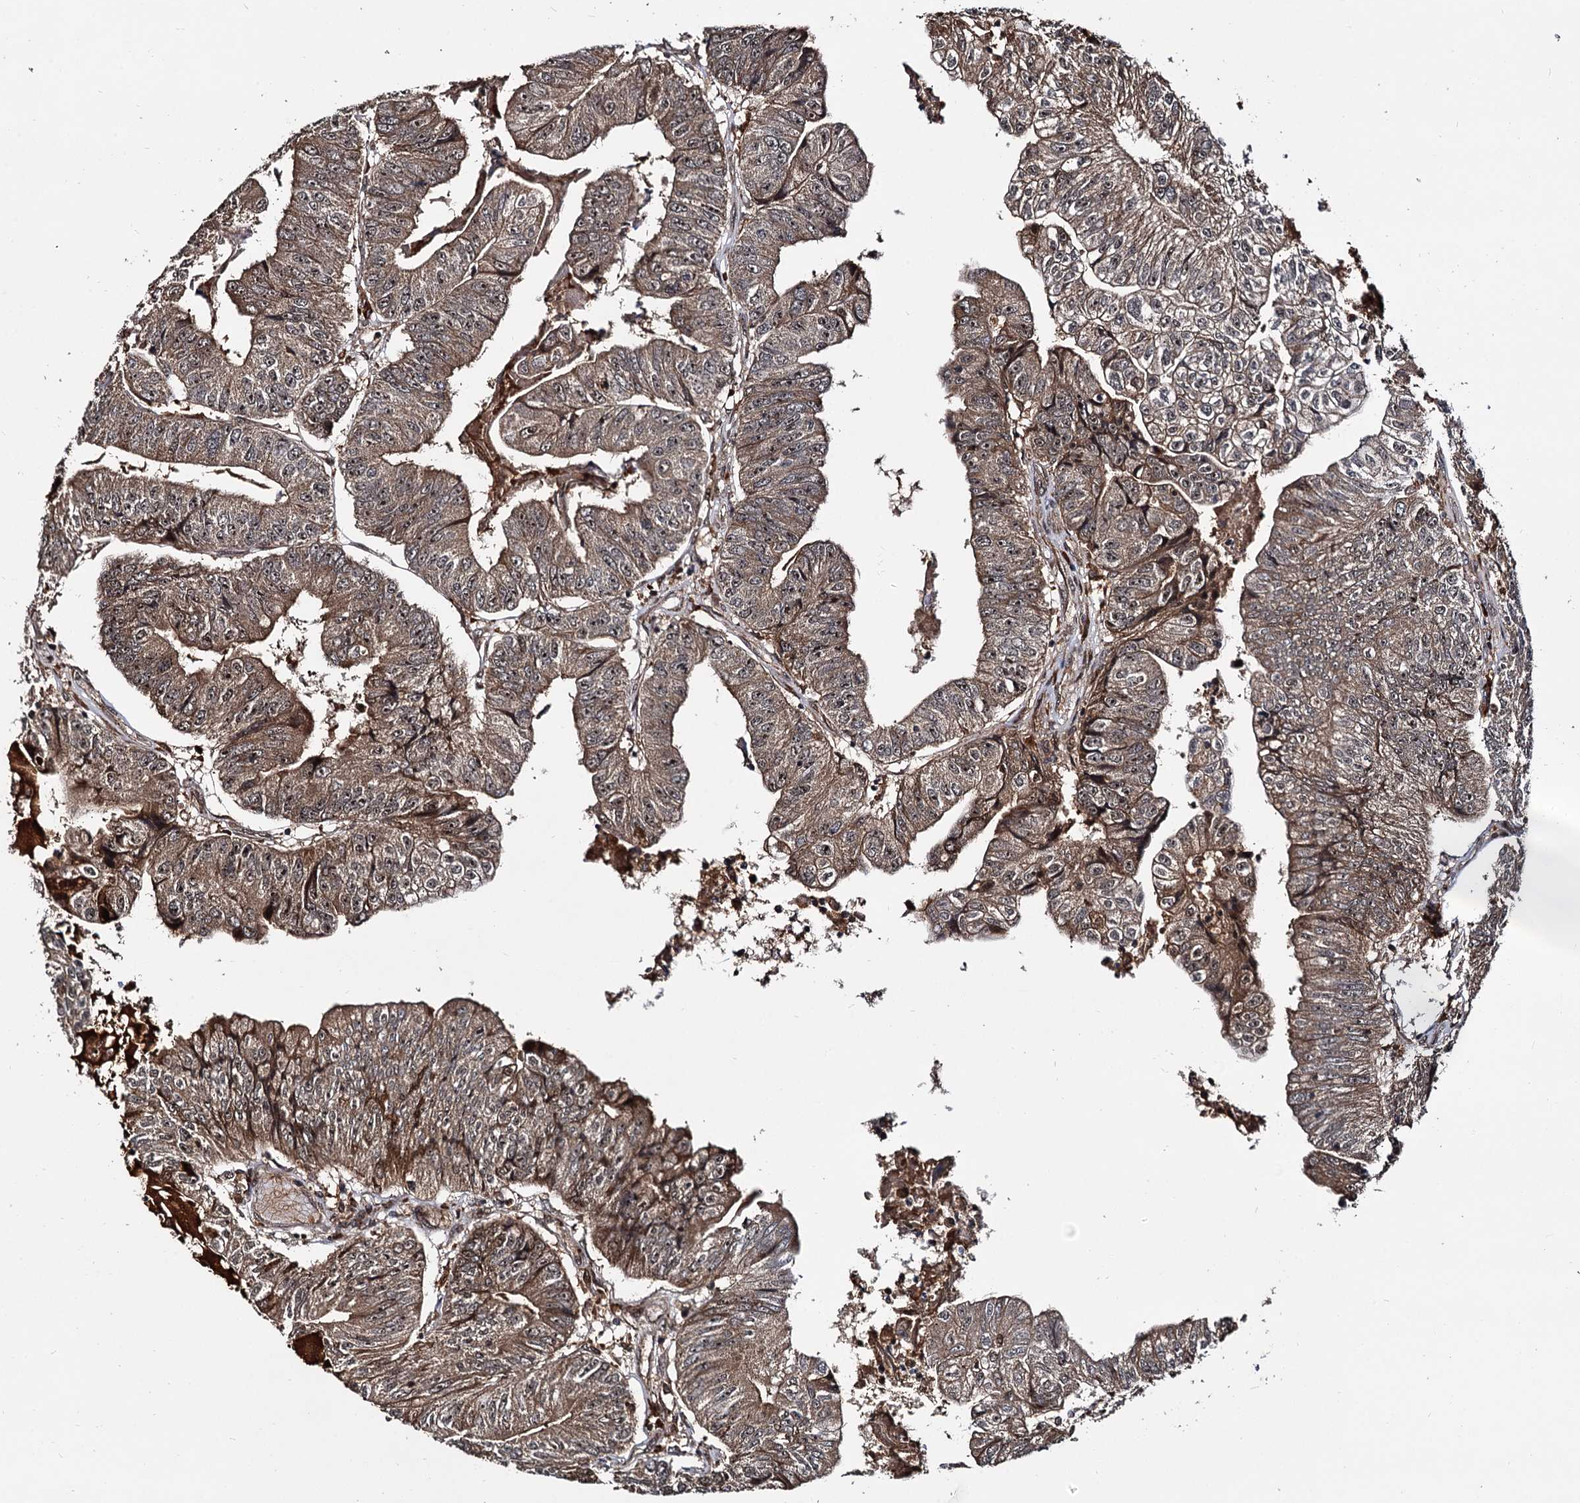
{"staining": {"intensity": "moderate", "quantity": "25%-75%", "location": "cytoplasmic/membranous"}, "tissue": "colorectal cancer", "cell_type": "Tumor cells", "image_type": "cancer", "snomed": [{"axis": "morphology", "description": "Adenocarcinoma, NOS"}, {"axis": "topography", "description": "Colon"}], "caption": "A histopathology image showing moderate cytoplasmic/membranous positivity in about 25%-75% of tumor cells in adenocarcinoma (colorectal), as visualized by brown immunohistochemical staining.", "gene": "CEP192", "patient": {"sex": "female", "age": 67}}